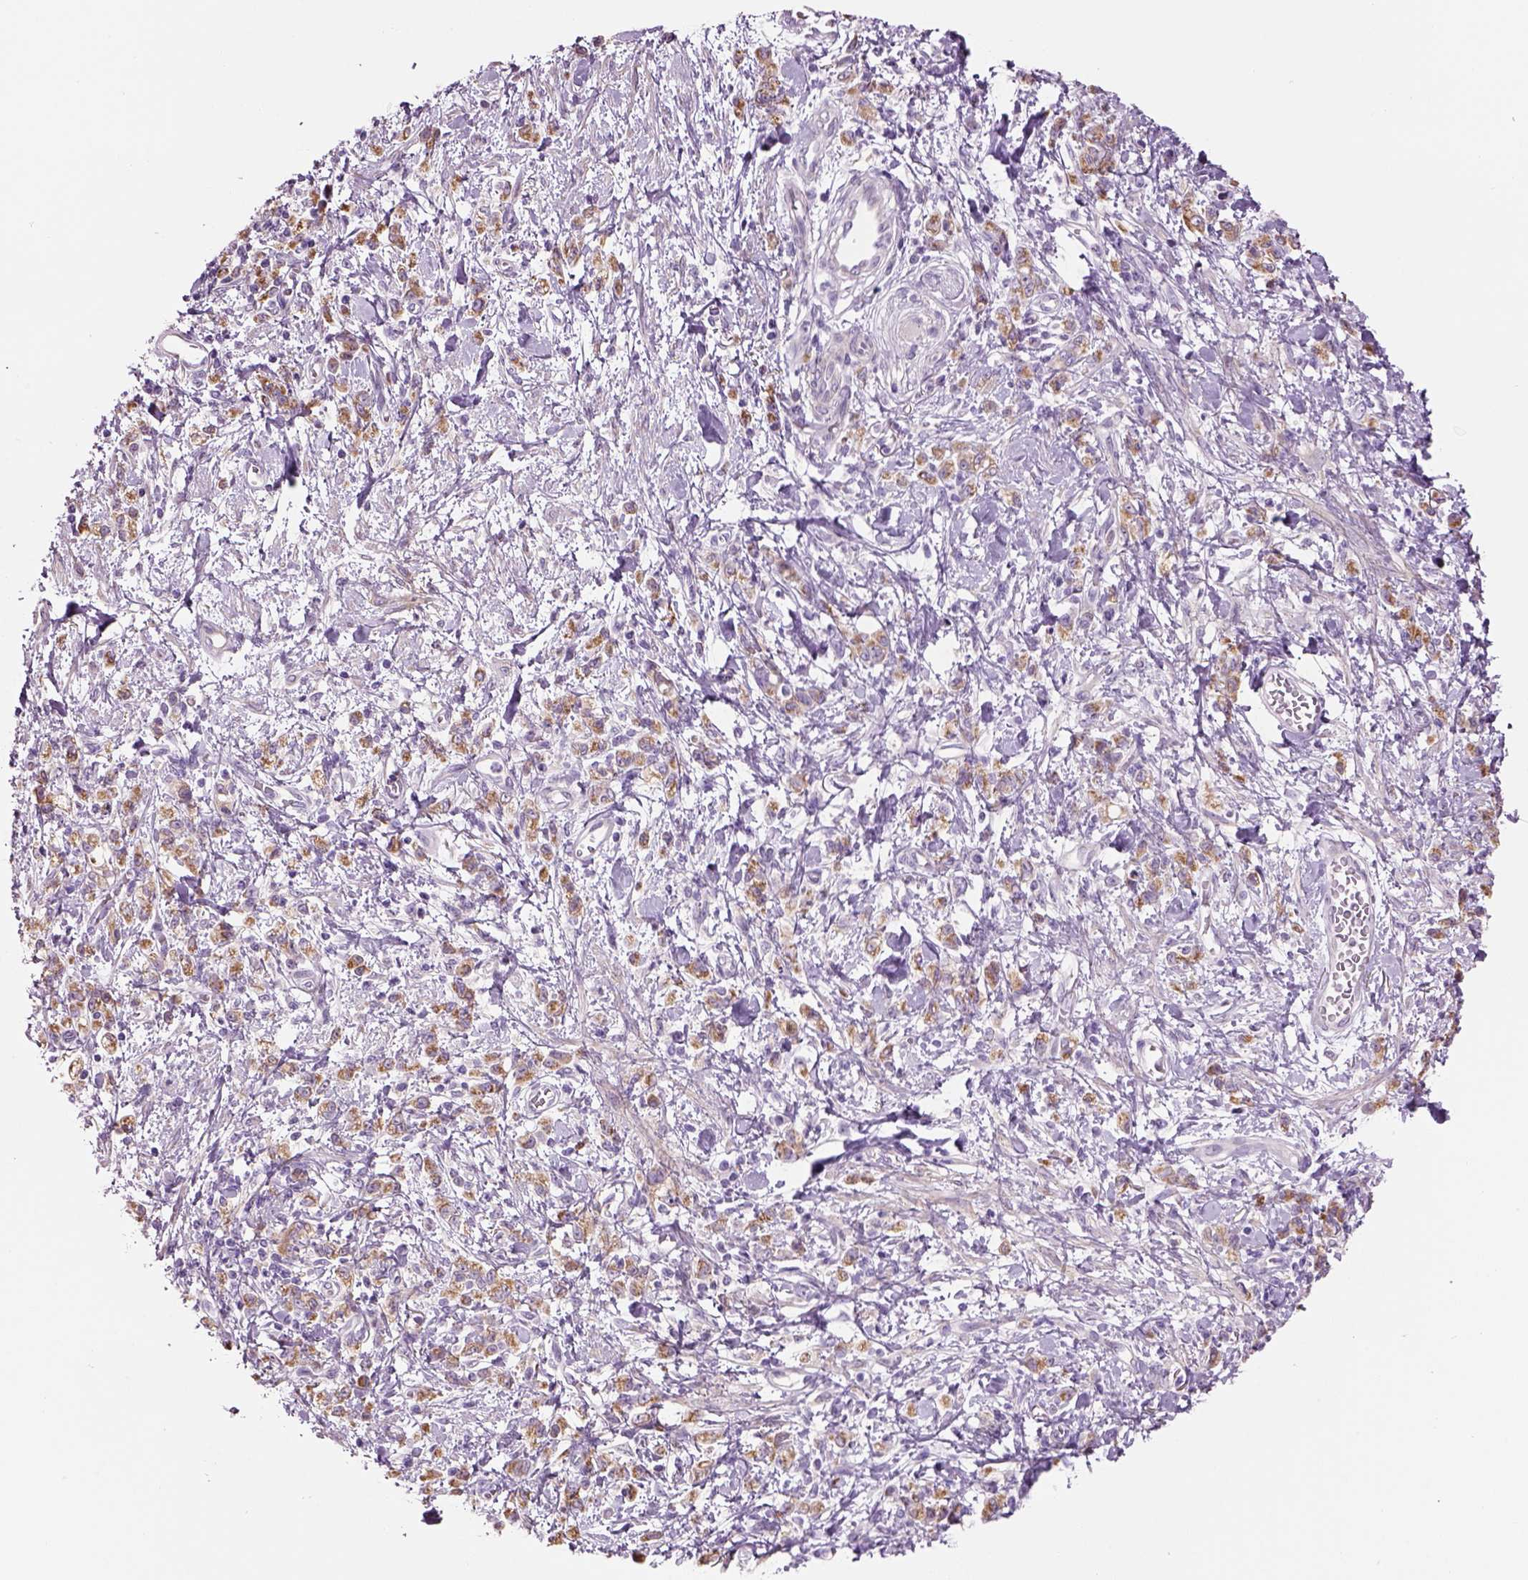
{"staining": {"intensity": "moderate", "quantity": "25%-75%", "location": "cytoplasmic/membranous"}, "tissue": "stomach cancer", "cell_type": "Tumor cells", "image_type": "cancer", "snomed": [{"axis": "morphology", "description": "Adenocarcinoma, NOS"}, {"axis": "topography", "description": "Stomach"}], "caption": "Adenocarcinoma (stomach) was stained to show a protein in brown. There is medium levels of moderate cytoplasmic/membranous expression in about 25%-75% of tumor cells. The staining was performed using DAB (3,3'-diaminobenzidine), with brown indicating positive protein expression. Nuclei are stained blue with hematoxylin.", "gene": "IFT52", "patient": {"sex": "male", "age": 77}}